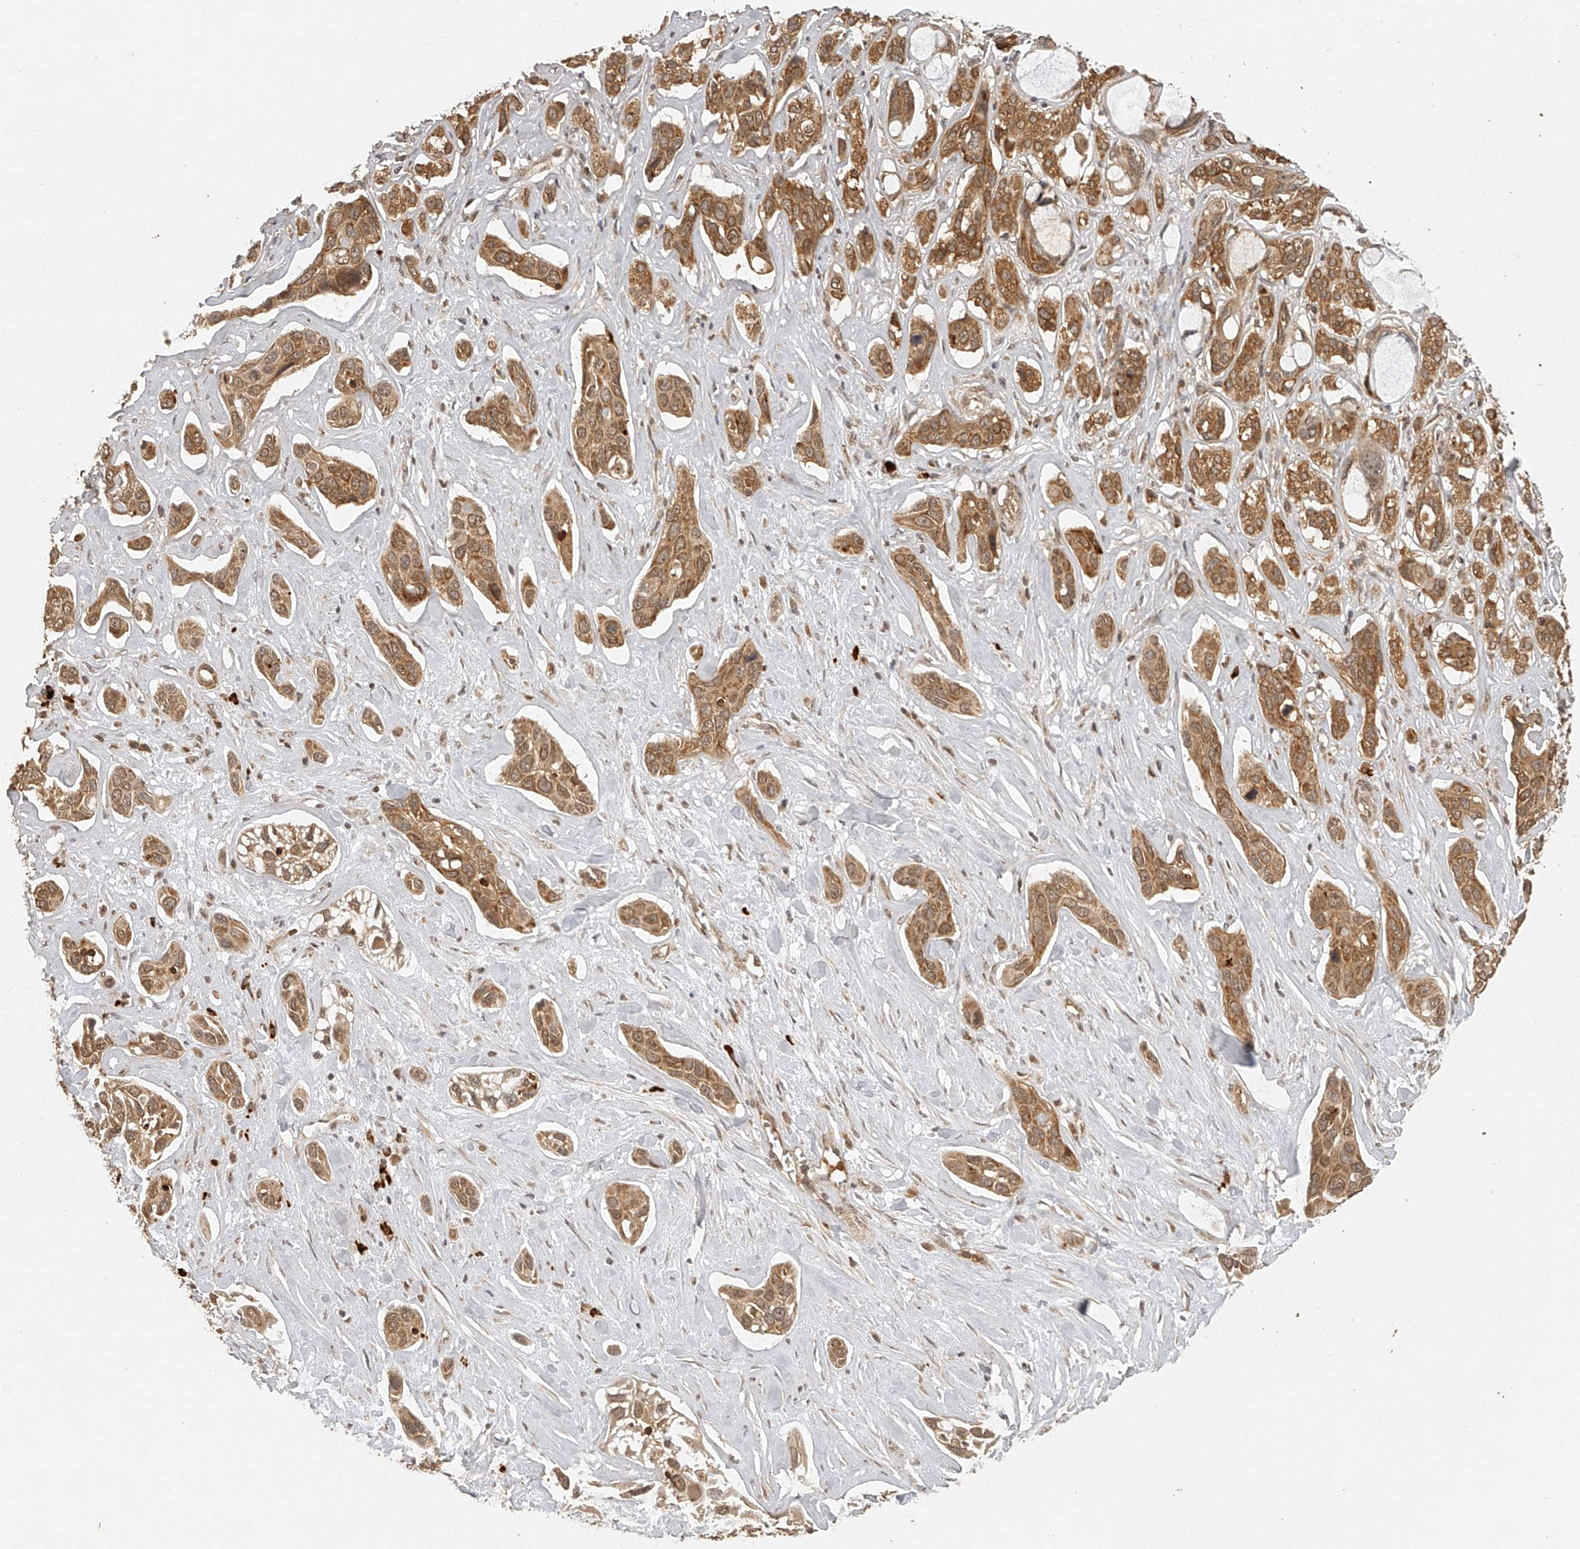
{"staining": {"intensity": "moderate", "quantity": ">75%", "location": "cytoplasmic/membranous"}, "tissue": "pancreatic cancer", "cell_type": "Tumor cells", "image_type": "cancer", "snomed": [{"axis": "morphology", "description": "Adenocarcinoma, NOS"}, {"axis": "topography", "description": "Pancreas"}], "caption": "Moderate cytoplasmic/membranous positivity for a protein is seen in approximately >75% of tumor cells of pancreatic adenocarcinoma using immunohistochemistry (IHC).", "gene": "BCL2L11", "patient": {"sex": "female", "age": 60}}